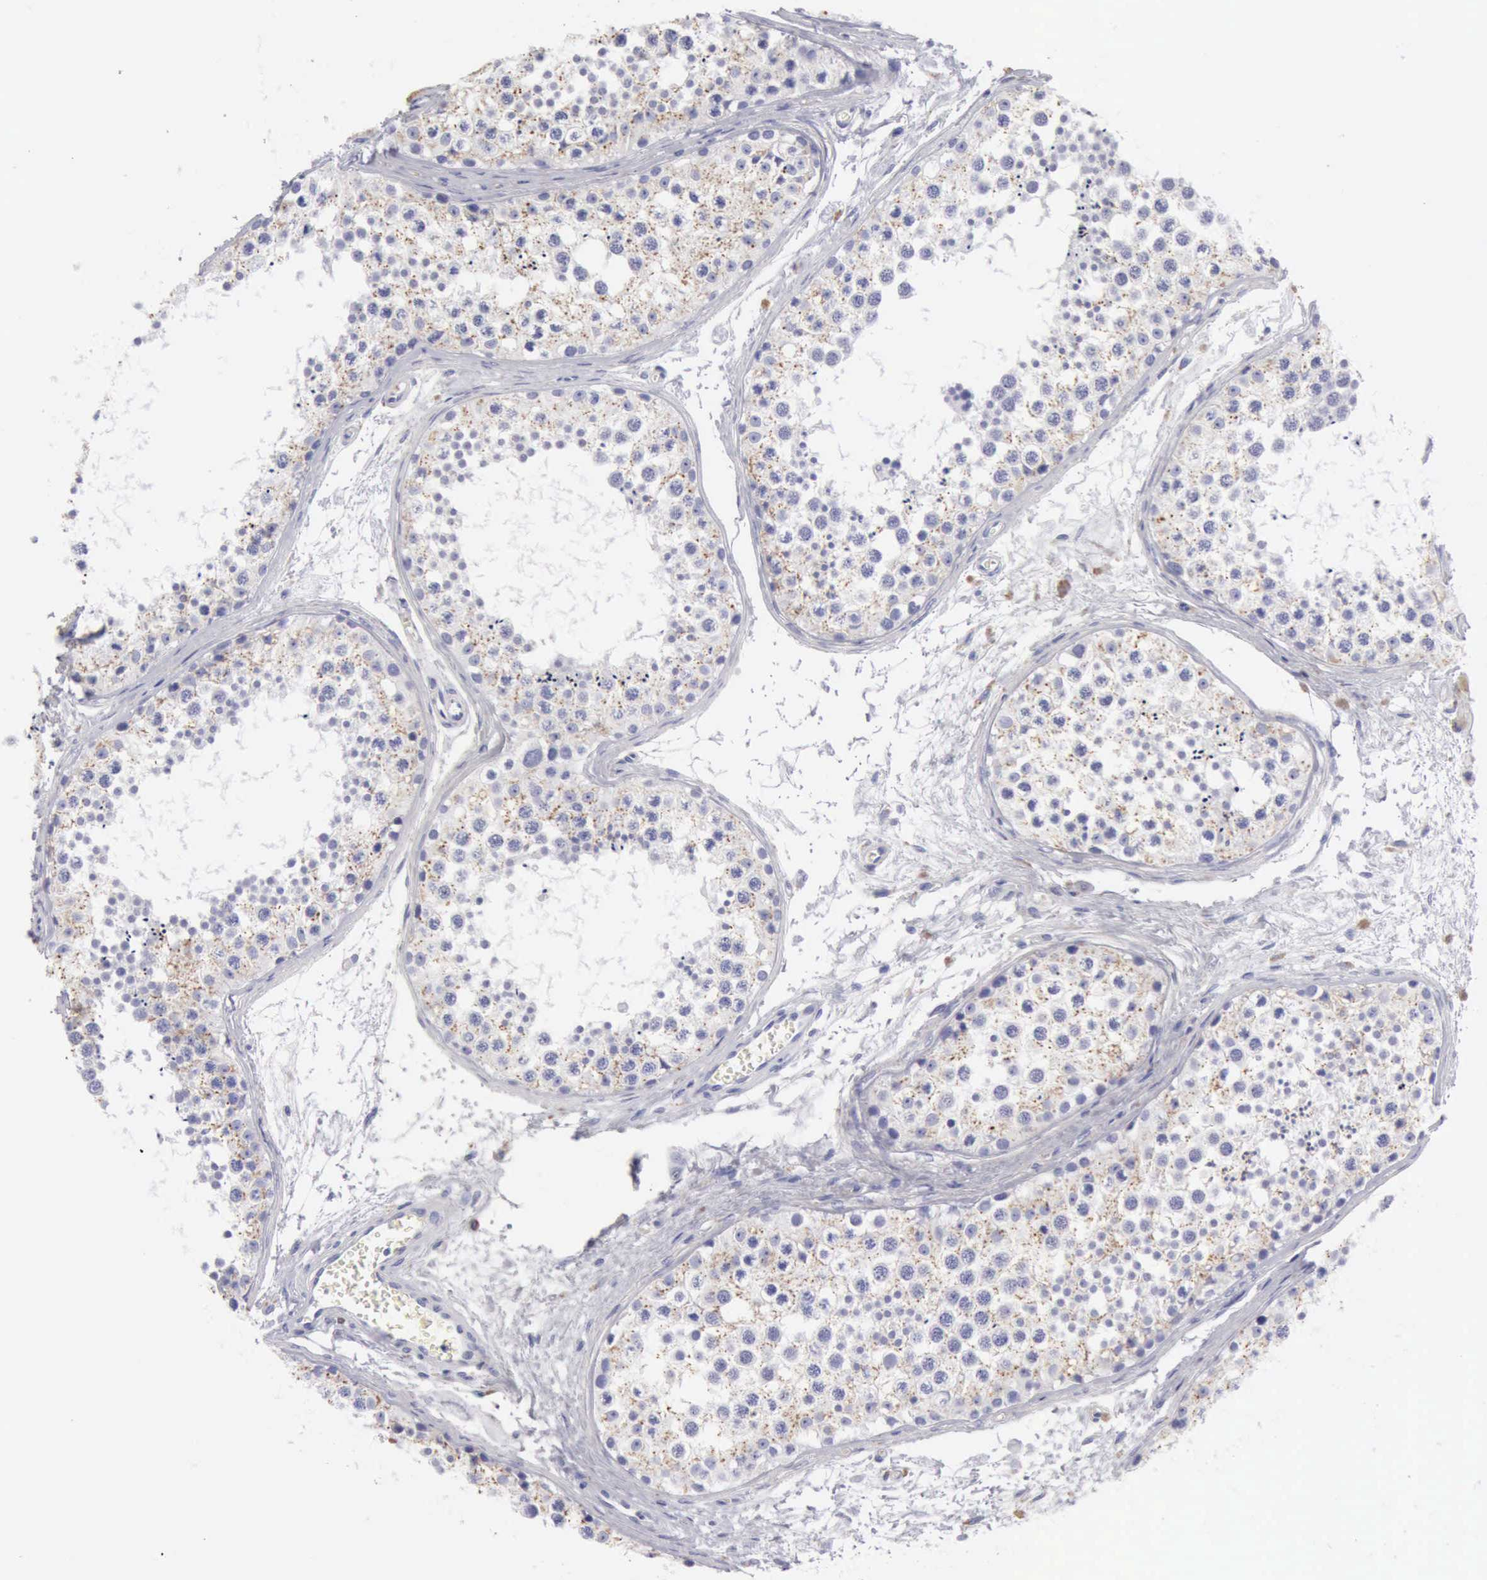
{"staining": {"intensity": "weak", "quantity": "25%-75%", "location": "cytoplasmic/membranous"}, "tissue": "testis", "cell_type": "Cells in seminiferous ducts", "image_type": "normal", "snomed": [{"axis": "morphology", "description": "Normal tissue, NOS"}, {"axis": "topography", "description": "Testis"}], "caption": "Immunohistochemical staining of unremarkable testis displays 25%-75% levels of weak cytoplasmic/membranous protein expression in approximately 25%-75% of cells in seminiferous ducts. (DAB IHC, brown staining for protein, blue staining for nuclei).", "gene": "CTSS", "patient": {"sex": "male", "age": 57}}